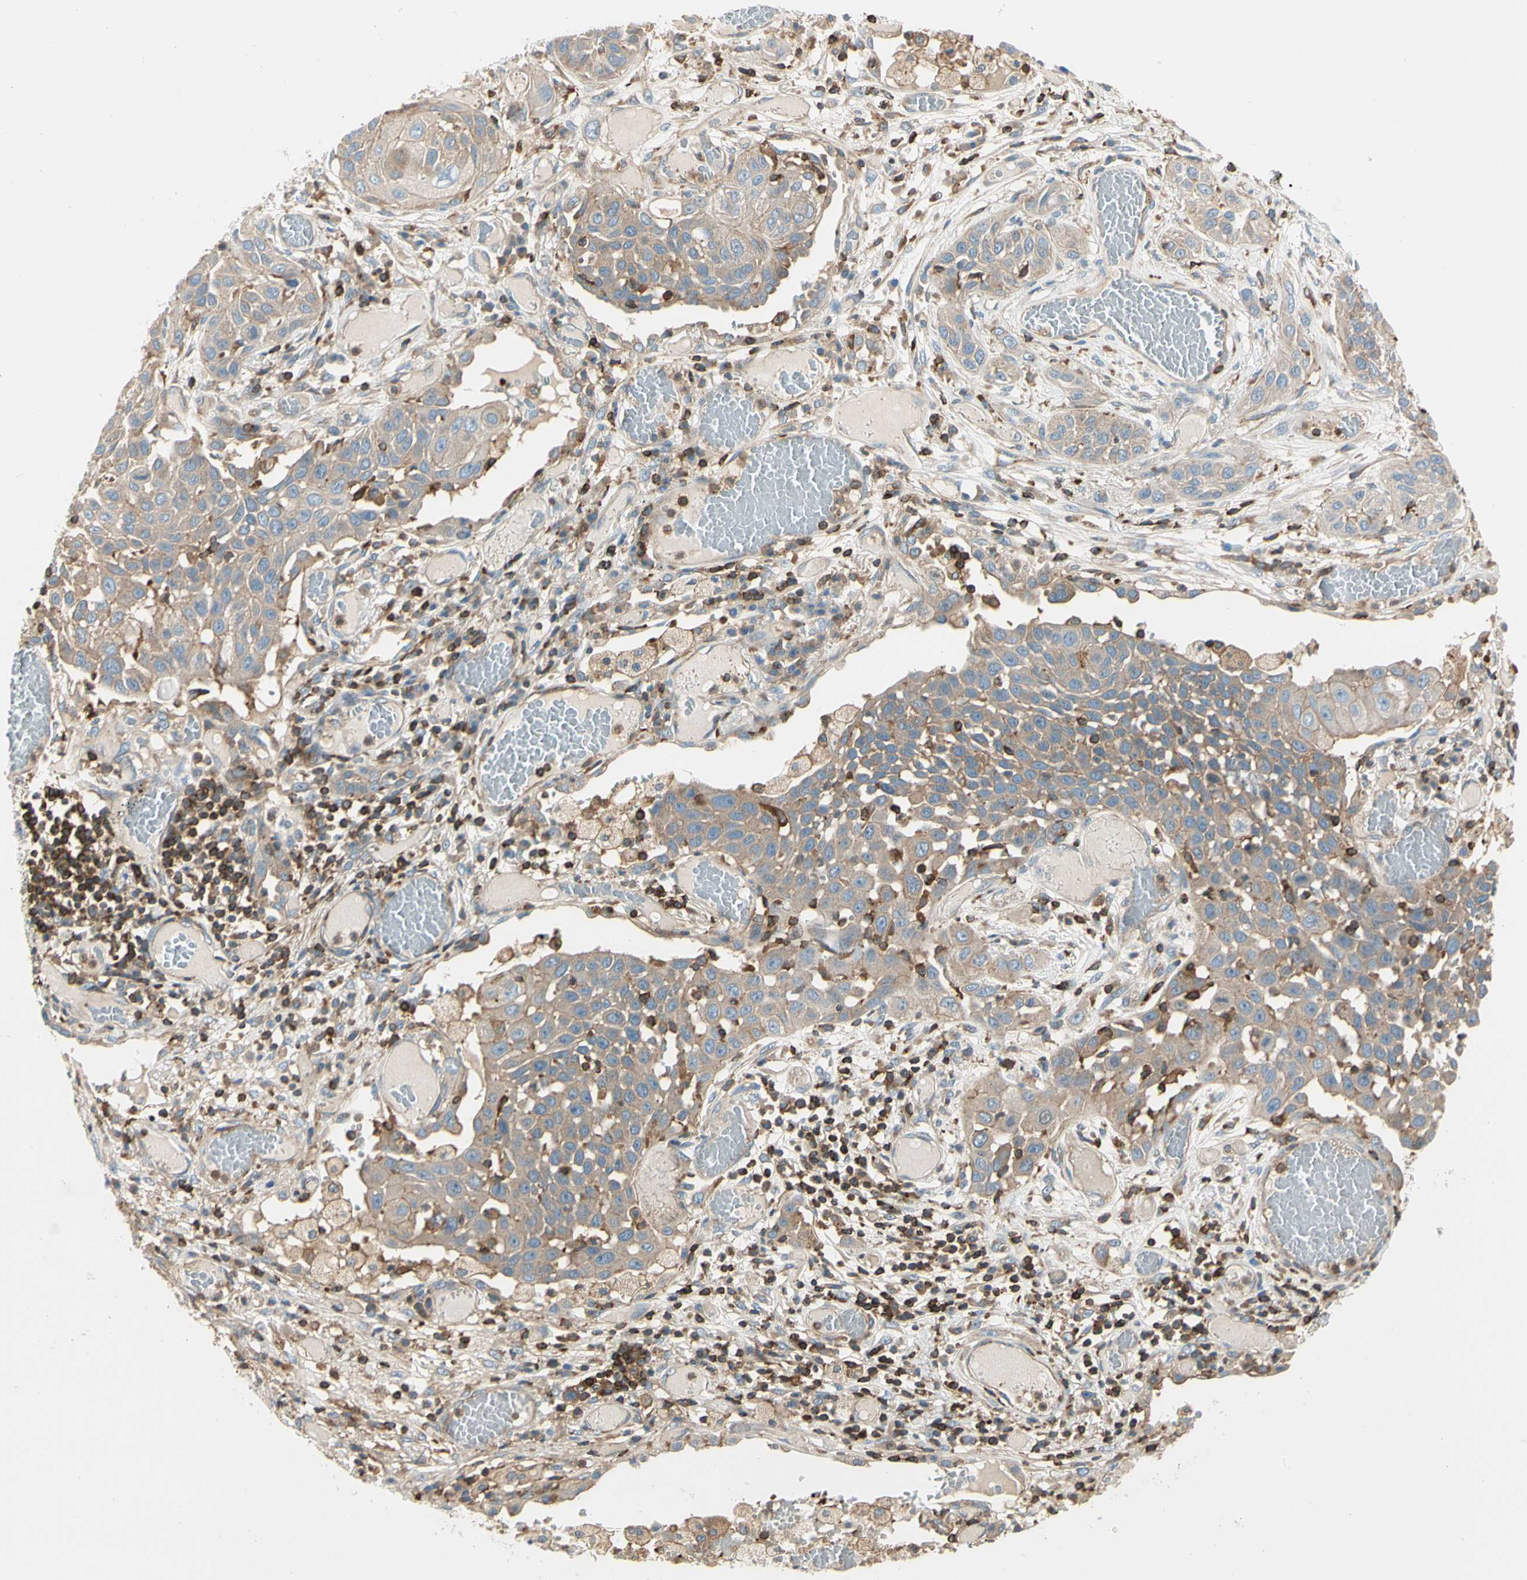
{"staining": {"intensity": "weak", "quantity": ">75%", "location": "cytoplasmic/membranous"}, "tissue": "lung cancer", "cell_type": "Tumor cells", "image_type": "cancer", "snomed": [{"axis": "morphology", "description": "Squamous cell carcinoma, NOS"}, {"axis": "topography", "description": "Lung"}], "caption": "Weak cytoplasmic/membranous staining for a protein is identified in approximately >75% of tumor cells of lung squamous cell carcinoma using immunohistochemistry.", "gene": "CAPZA2", "patient": {"sex": "male", "age": 71}}